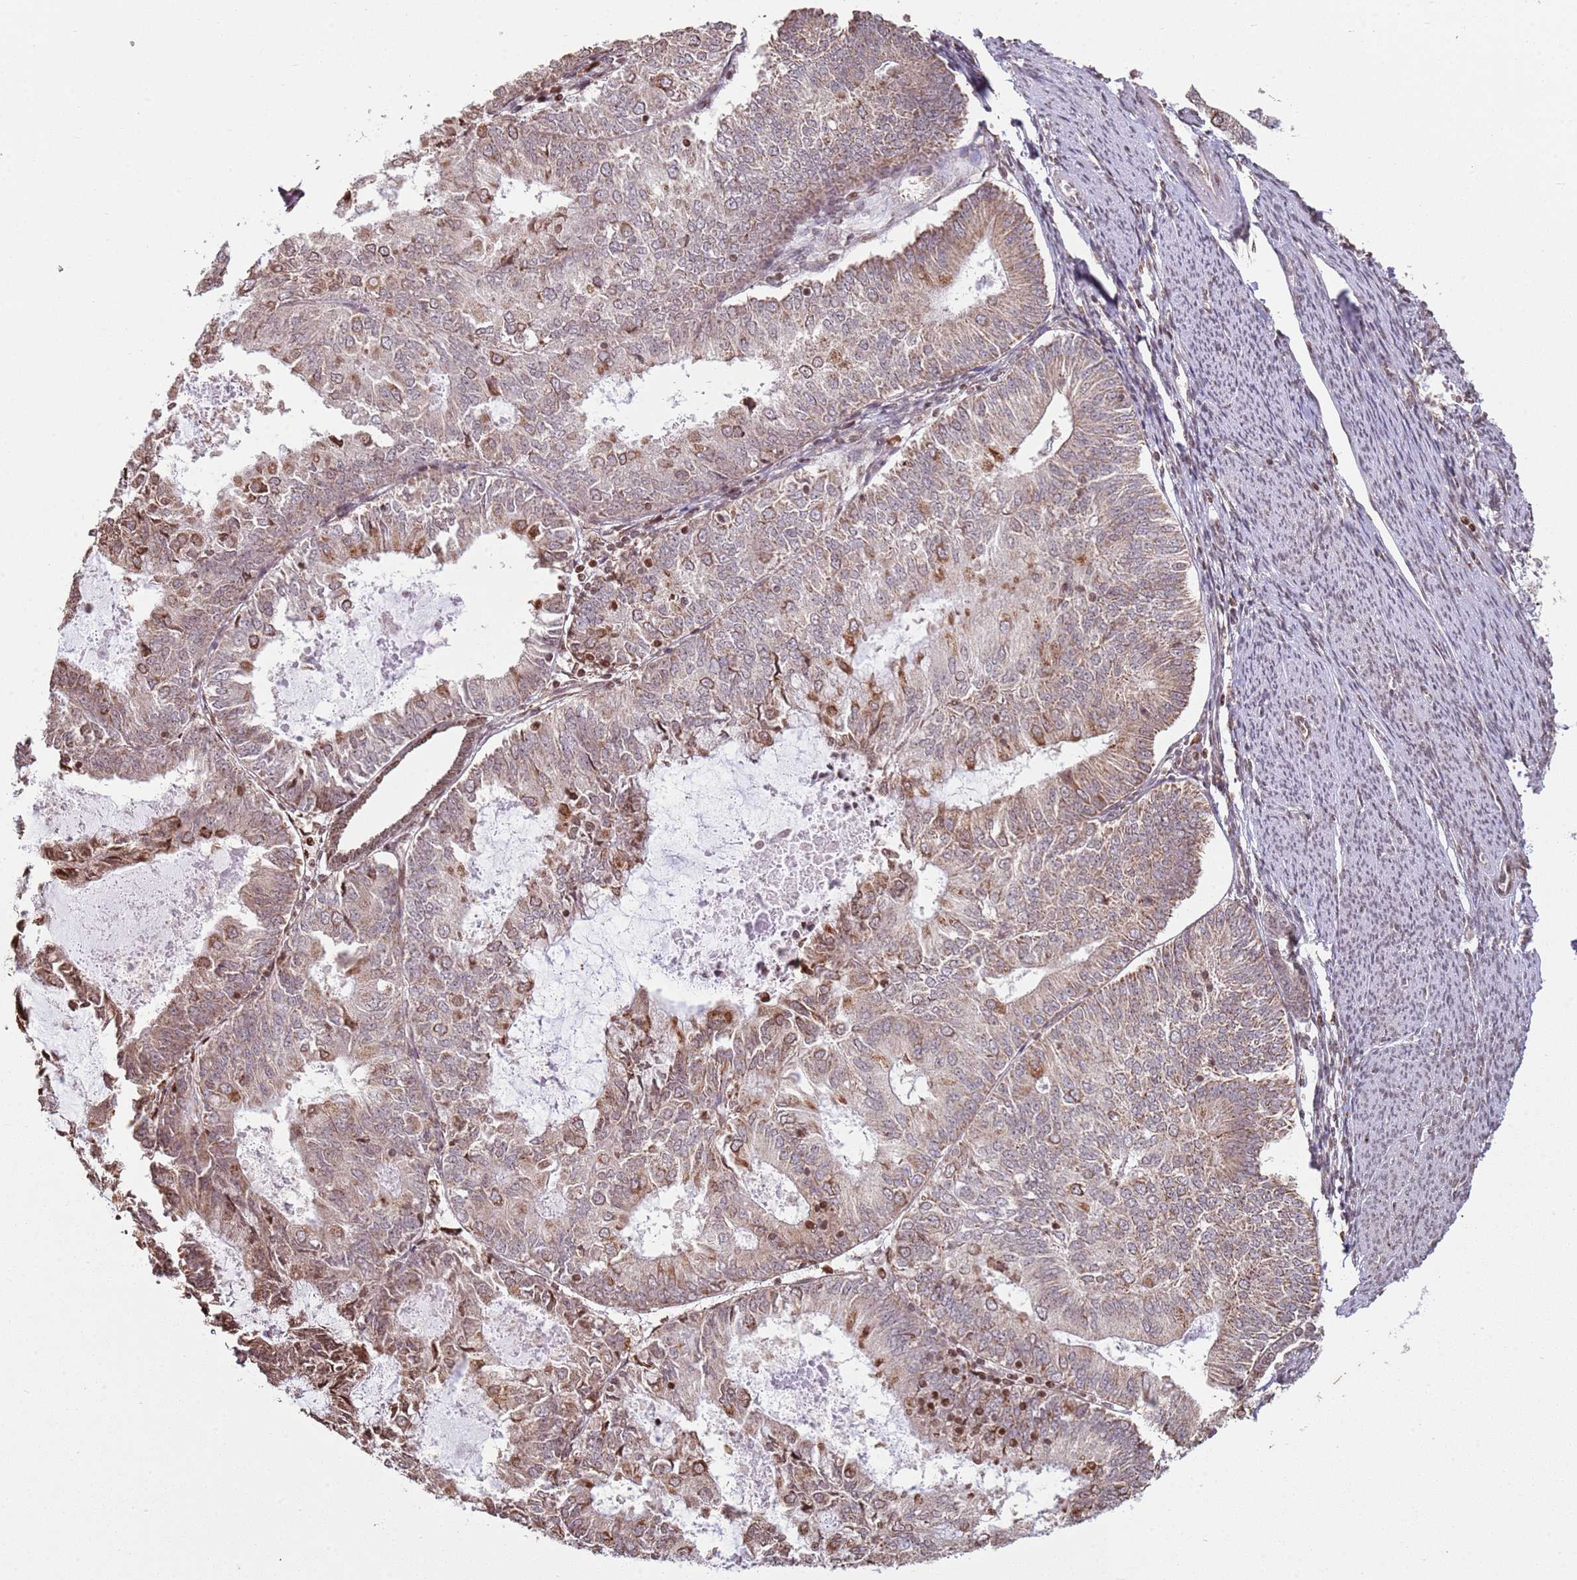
{"staining": {"intensity": "moderate", "quantity": ">75%", "location": "cytoplasmic/membranous"}, "tissue": "endometrial cancer", "cell_type": "Tumor cells", "image_type": "cancer", "snomed": [{"axis": "morphology", "description": "Adenocarcinoma, NOS"}, {"axis": "topography", "description": "Endometrium"}], "caption": "Protein staining of endometrial cancer tissue demonstrates moderate cytoplasmic/membranous expression in about >75% of tumor cells.", "gene": "SCAF1", "patient": {"sex": "female", "age": 57}}